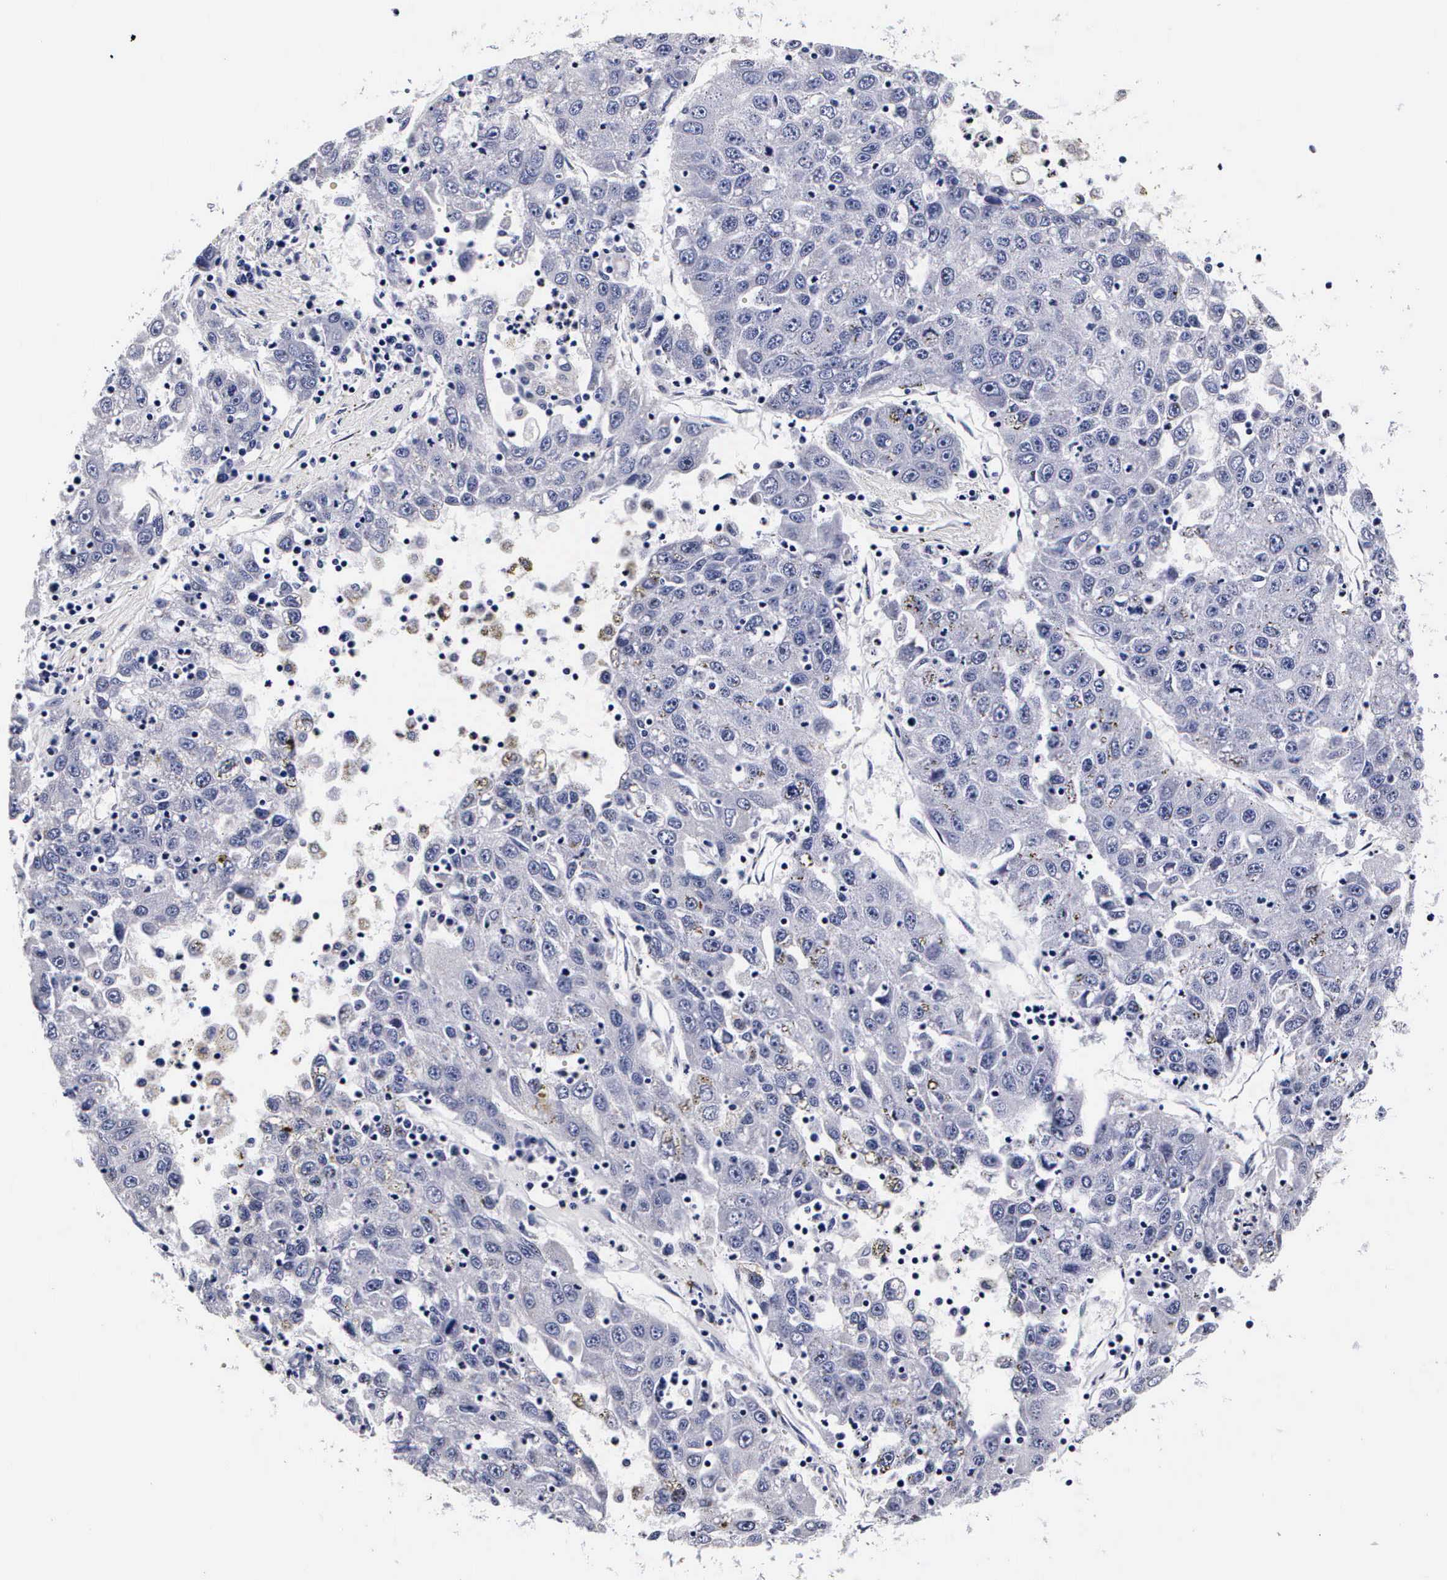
{"staining": {"intensity": "negative", "quantity": "none", "location": "none"}, "tissue": "liver cancer", "cell_type": "Tumor cells", "image_type": "cancer", "snomed": [{"axis": "morphology", "description": "Carcinoma, Hepatocellular, NOS"}, {"axis": "topography", "description": "Liver"}], "caption": "Hepatocellular carcinoma (liver) was stained to show a protein in brown. There is no significant expression in tumor cells.", "gene": "RNASE6", "patient": {"sex": "male", "age": 49}}